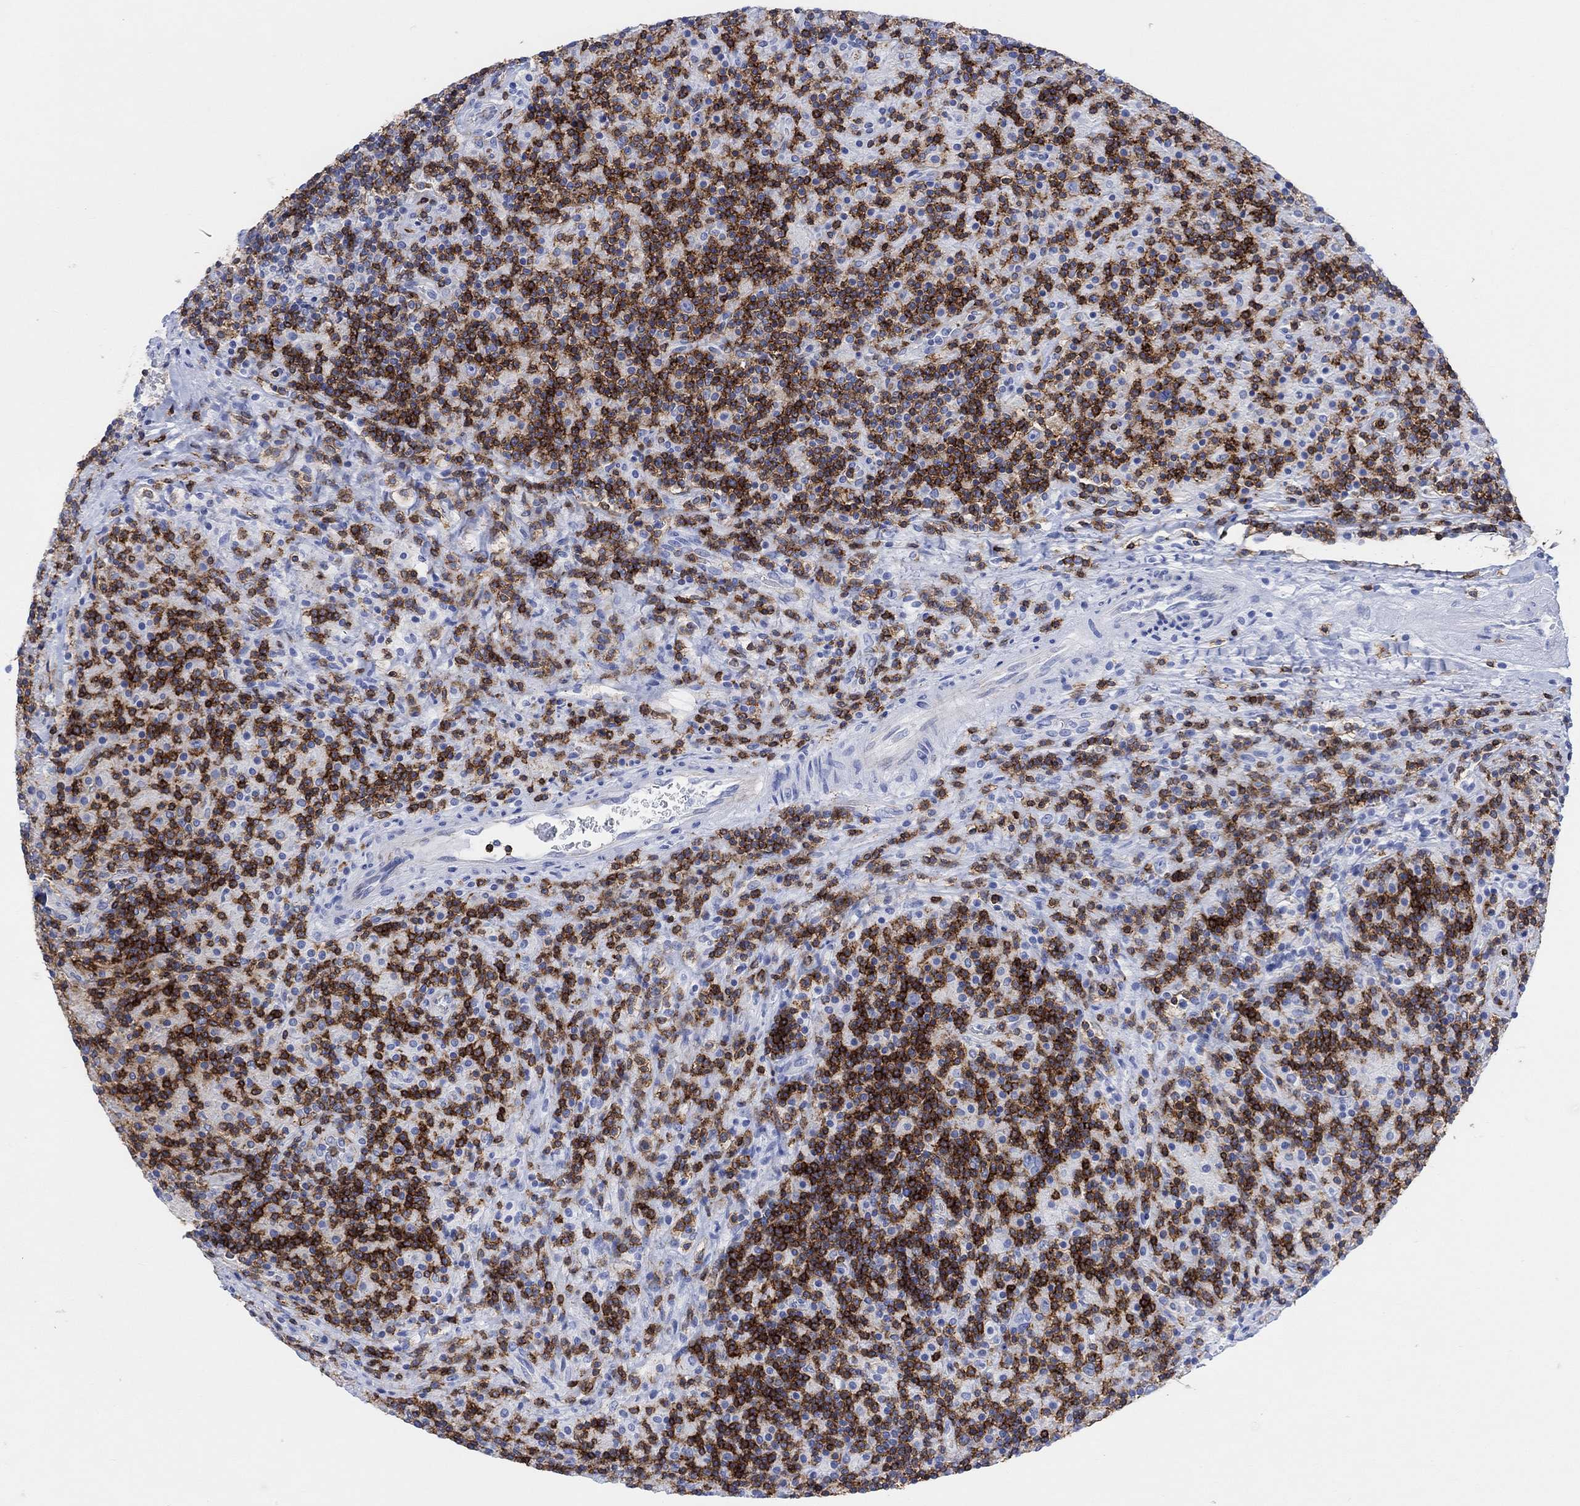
{"staining": {"intensity": "negative", "quantity": "none", "location": "none"}, "tissue": "lymphoma", "cell_type": "Tumor cells", "image_type": "cancer", "snomed": [{"axis": "morphology", "description": "Hodgkin's disease, NOS"}, {"axis": "topography", "description": "Lymph node"}], "caption": "IHC micrograph of human lymphoma stained for a protein (brown), which exhibits no positivity in tumor cells.", "gene": "GPR65", "patient": {"sex": "male", "age": 70}}